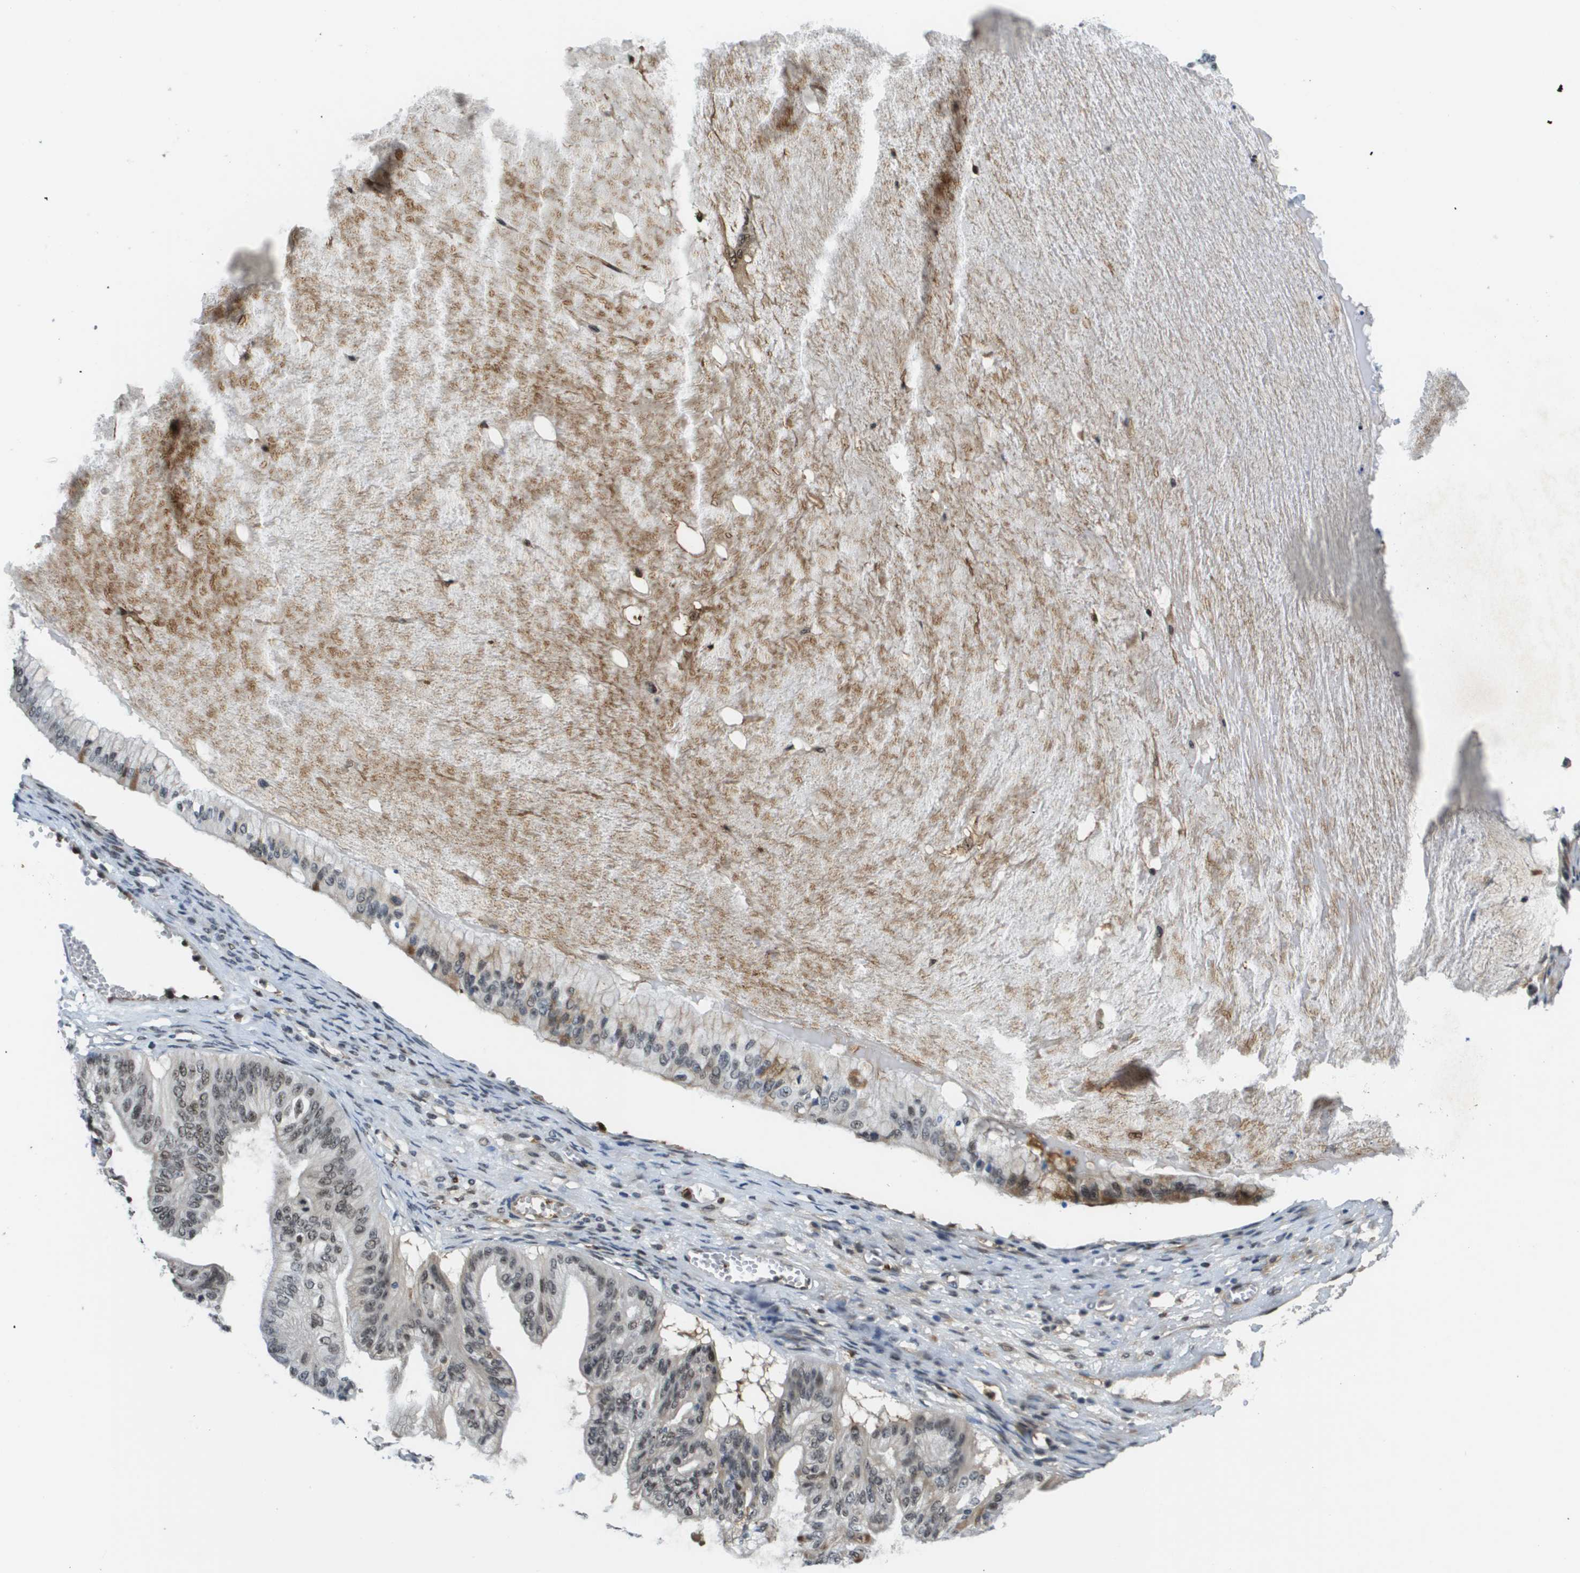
{"staining": {"intensity": "weak", "quantity": "25%-75%", "location": "nuclear"}, "tissue": "ovarian cancer", "cell_type": "Tumor cells", "image_type": "cancer", "snomed": [{"axis": "morphology", "description": "Cystadenocarcinoma, mucinous, NOS"}, {"axis": "topography", "description": "Ovary"}], "caption": "IHC (DAB) staining of ovarian mucinous cystadenocarcinoma demonstrates weak nuclear protein positivity in approximately 25%-75% of tumor cells. (IHC, brightfield microscopy, high magnification).", "gene": "EP400", "patient": {"sex": "female", "age": 57}}